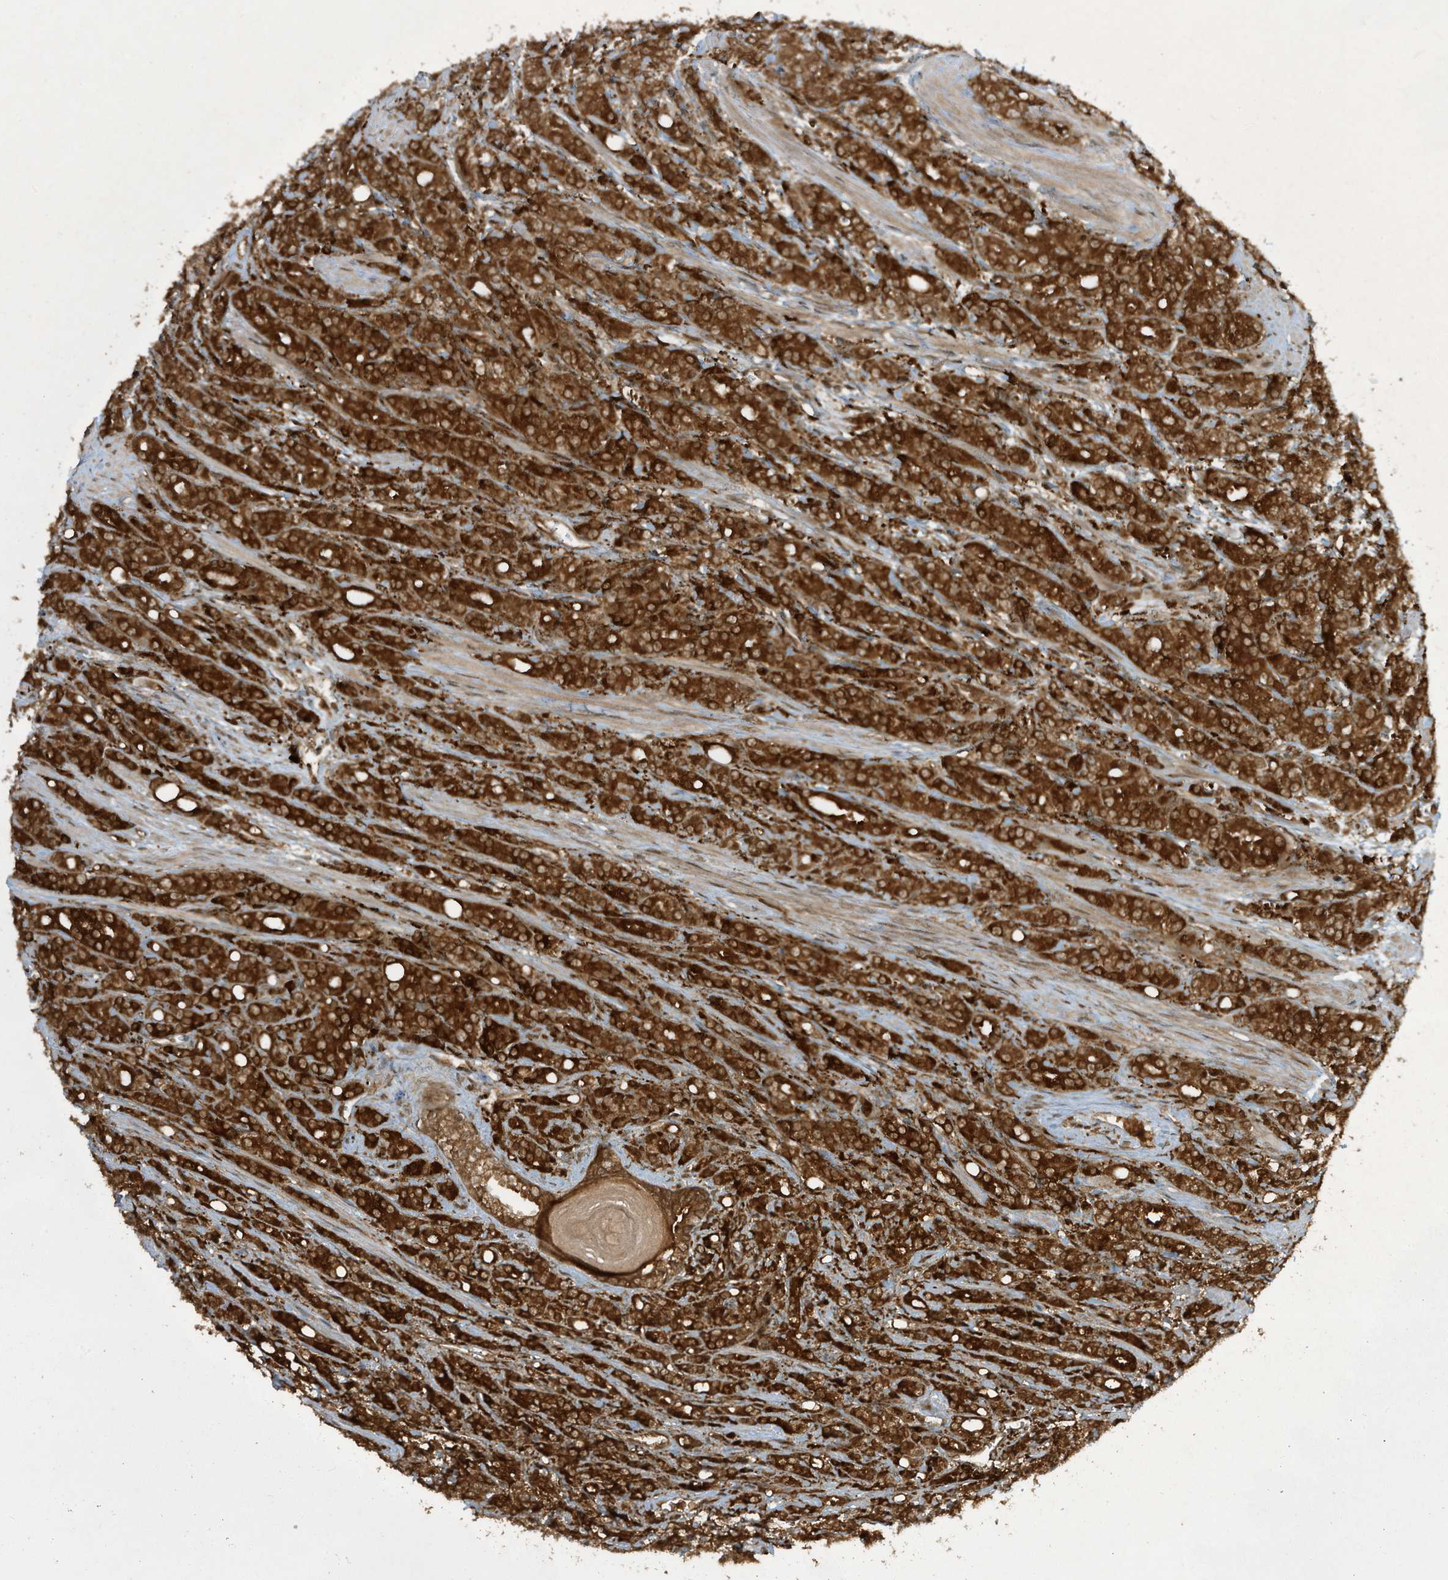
{"staining": {"intensity": "strong", "quantity": ">75%", "location": "cytoplasmic/membranous"}, "tissue": "prostate cancer", "cell_type": "Tumor cells", "image_type": "cancer", "snomed": [{"axis": "morphology", "description": "Adenocarcinoma, High grade"}, {"axis": "topography", "description": "Prostate"}], "caption": "Human prostate cancer stained with a brown dye displays strong cytoplasmic/membranous positive expression in approximately >75% of tumor cells.", "gene": "CERT1", "patient": {"sex": "male", "age": 62}}